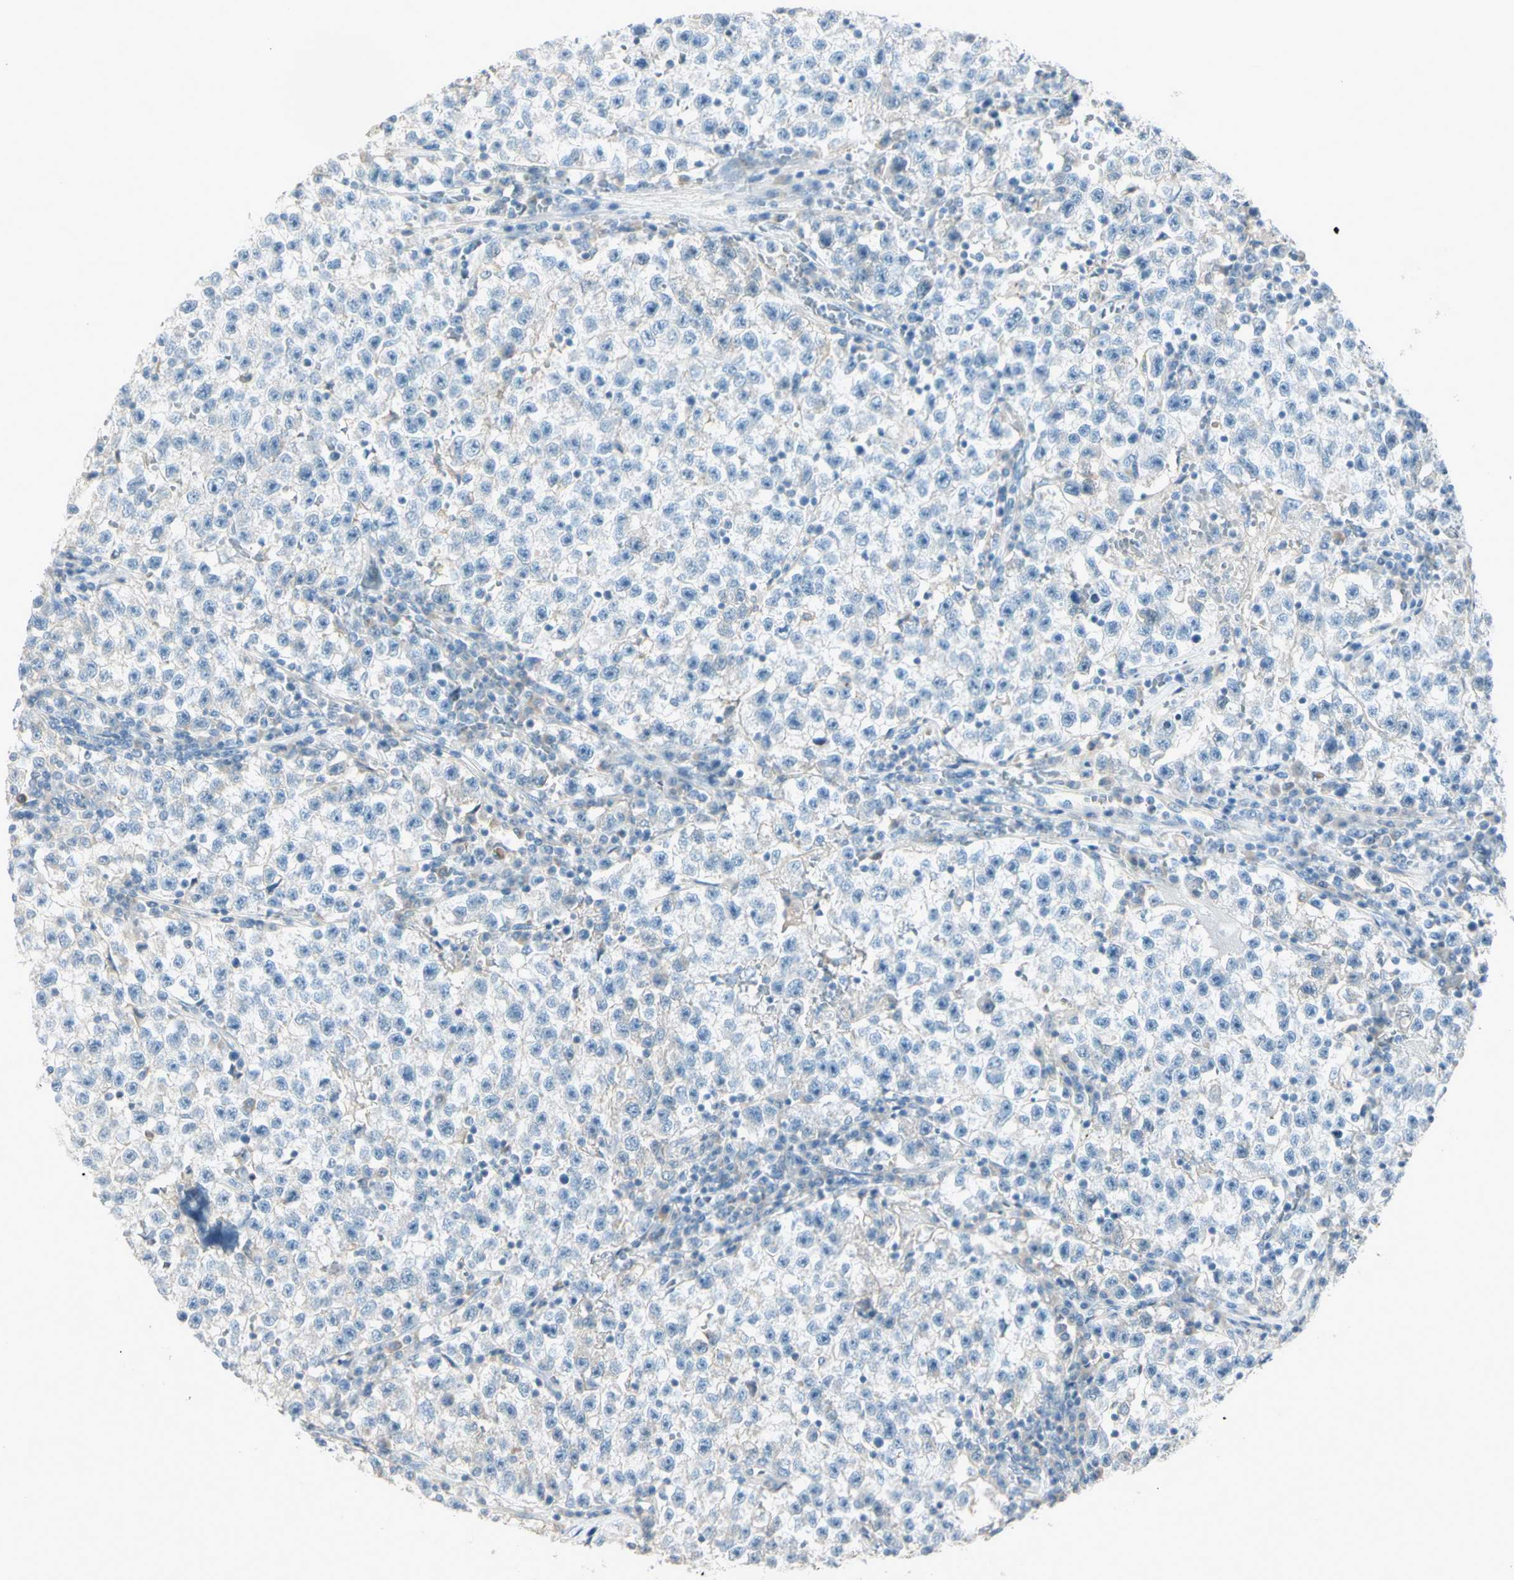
{"staining": {"intensity": "negative", "quantity": "none", "location": "none"}, "tissue": "testis cancer", "cell_type": "Tumor cells", "image_type": "cancer", "snomed": [{"axis": "morphology", "description": "Seminoma, NOS"}, {"axis": "topography", "description": "Testis"}], "caption": "DAB (3,3'-diaminobenzidine) immunohistochemical staining of human testis cancer (seminoma) shows no significant positivity in tumor cells.", "gene": "CYP2E1", "patient": {"sex": "male", "age": 22}}